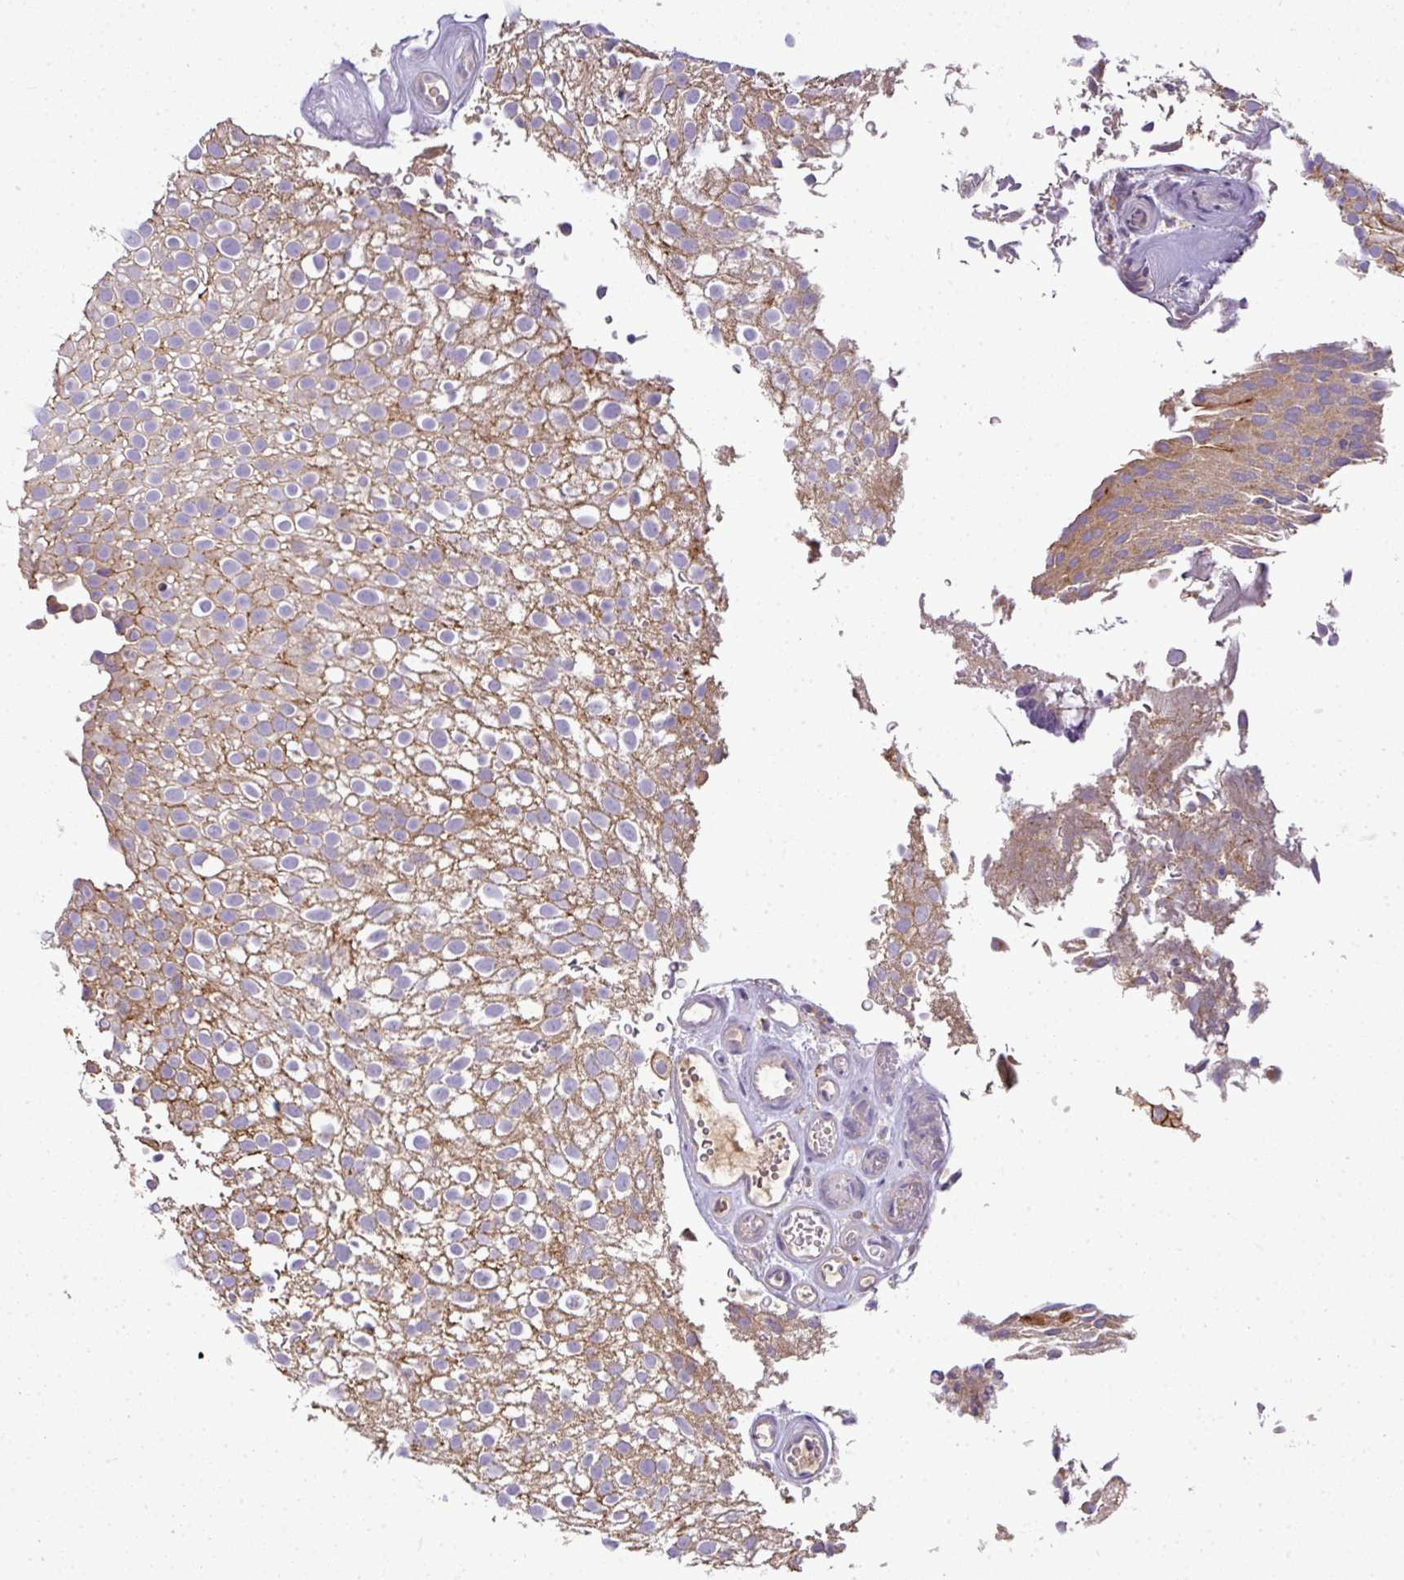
{"staining": {"intensity": "moderate", "quantity": ">75%", "location": "cytoplasmic/membranous"}, "tissue": "urothelial cancer", "cell_type": "Tumor cells", "image_type": "cancer", "snomed": [{"axis": "morphology", "description": "Urothelial carcinoma, Low grade"}, {"axis": "topography", "description": "Urinary bladder"}], "caption": "Urothelial cancer was stained to show a protein in brown. There is medium levels of moderate cytoplasmic/membranous staining in approximately >75% of tumor cells. The protein is shown in brown color, while the nuclei are stained blue.", "gene": "STAT5A", "patient": {"sex": "male", "age": 78}}